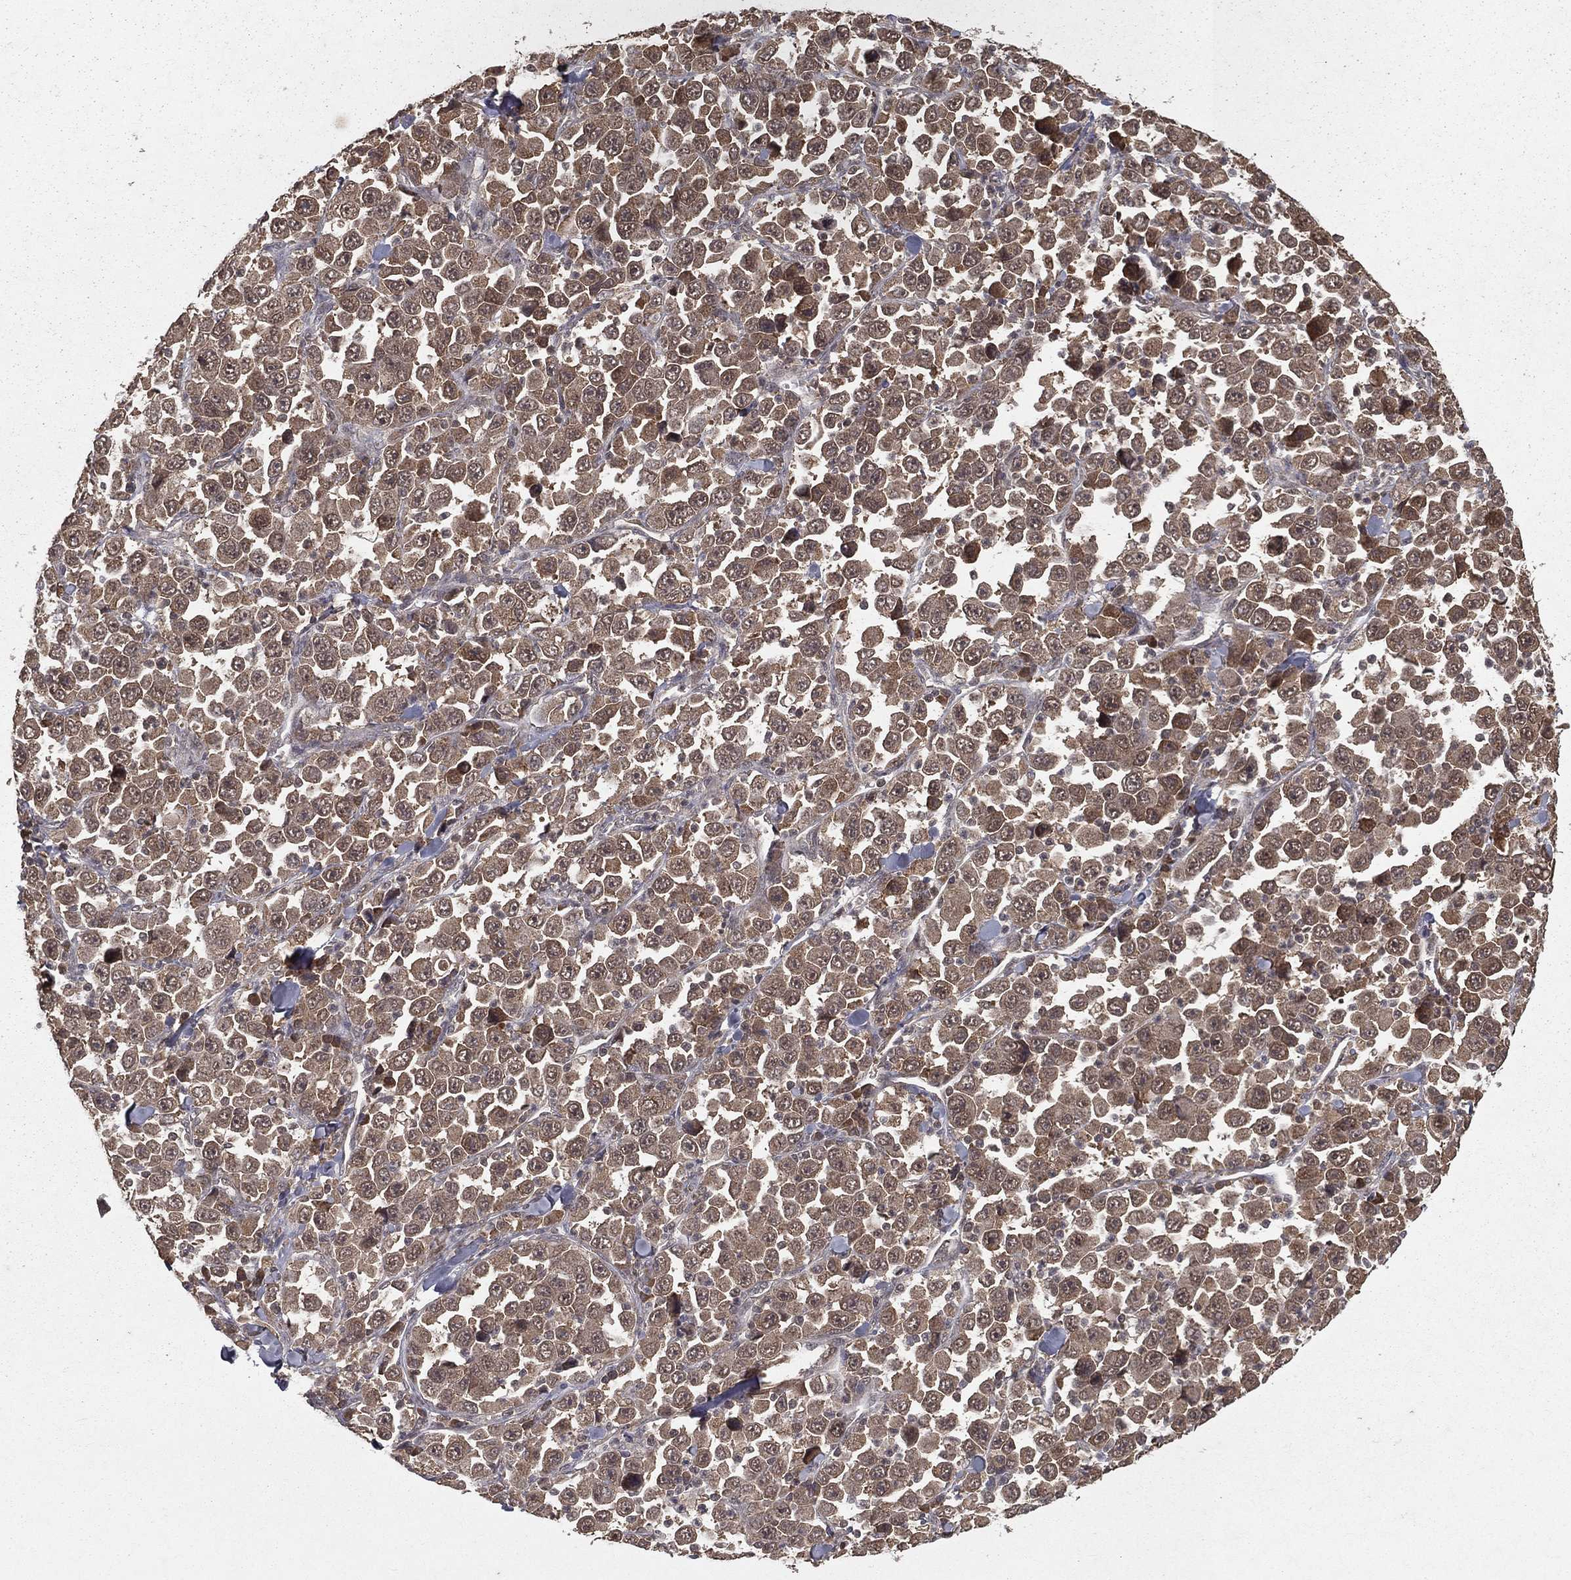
{"staining": {"intensity": "weak", "quantity": ">75%", "location": "cytoplasmic/membranous"}, "tissue": "stomach cancer", "cell_type": "Tumor cells", "image_type": "cancer", "snomed": [{"axis": "morphology", "description": "Normal tissue, NOS"}, {"axis": "morphology", "description": "Adenocarcinoma, NOS"}, {"axis": "topography", "description": "Stomach, upper"}, {"axis": "topography", "description": "Stomach"}], "caption": "Weak cytoplasmic/membranous positivity is present in about >75% of tumor cells in stomach adenocarcinoma. (Brightfield microscopy of DAB IHC at high magnification).", "gene": "ZDHHC15", "patient": {"sex": "male", "age": 59}}